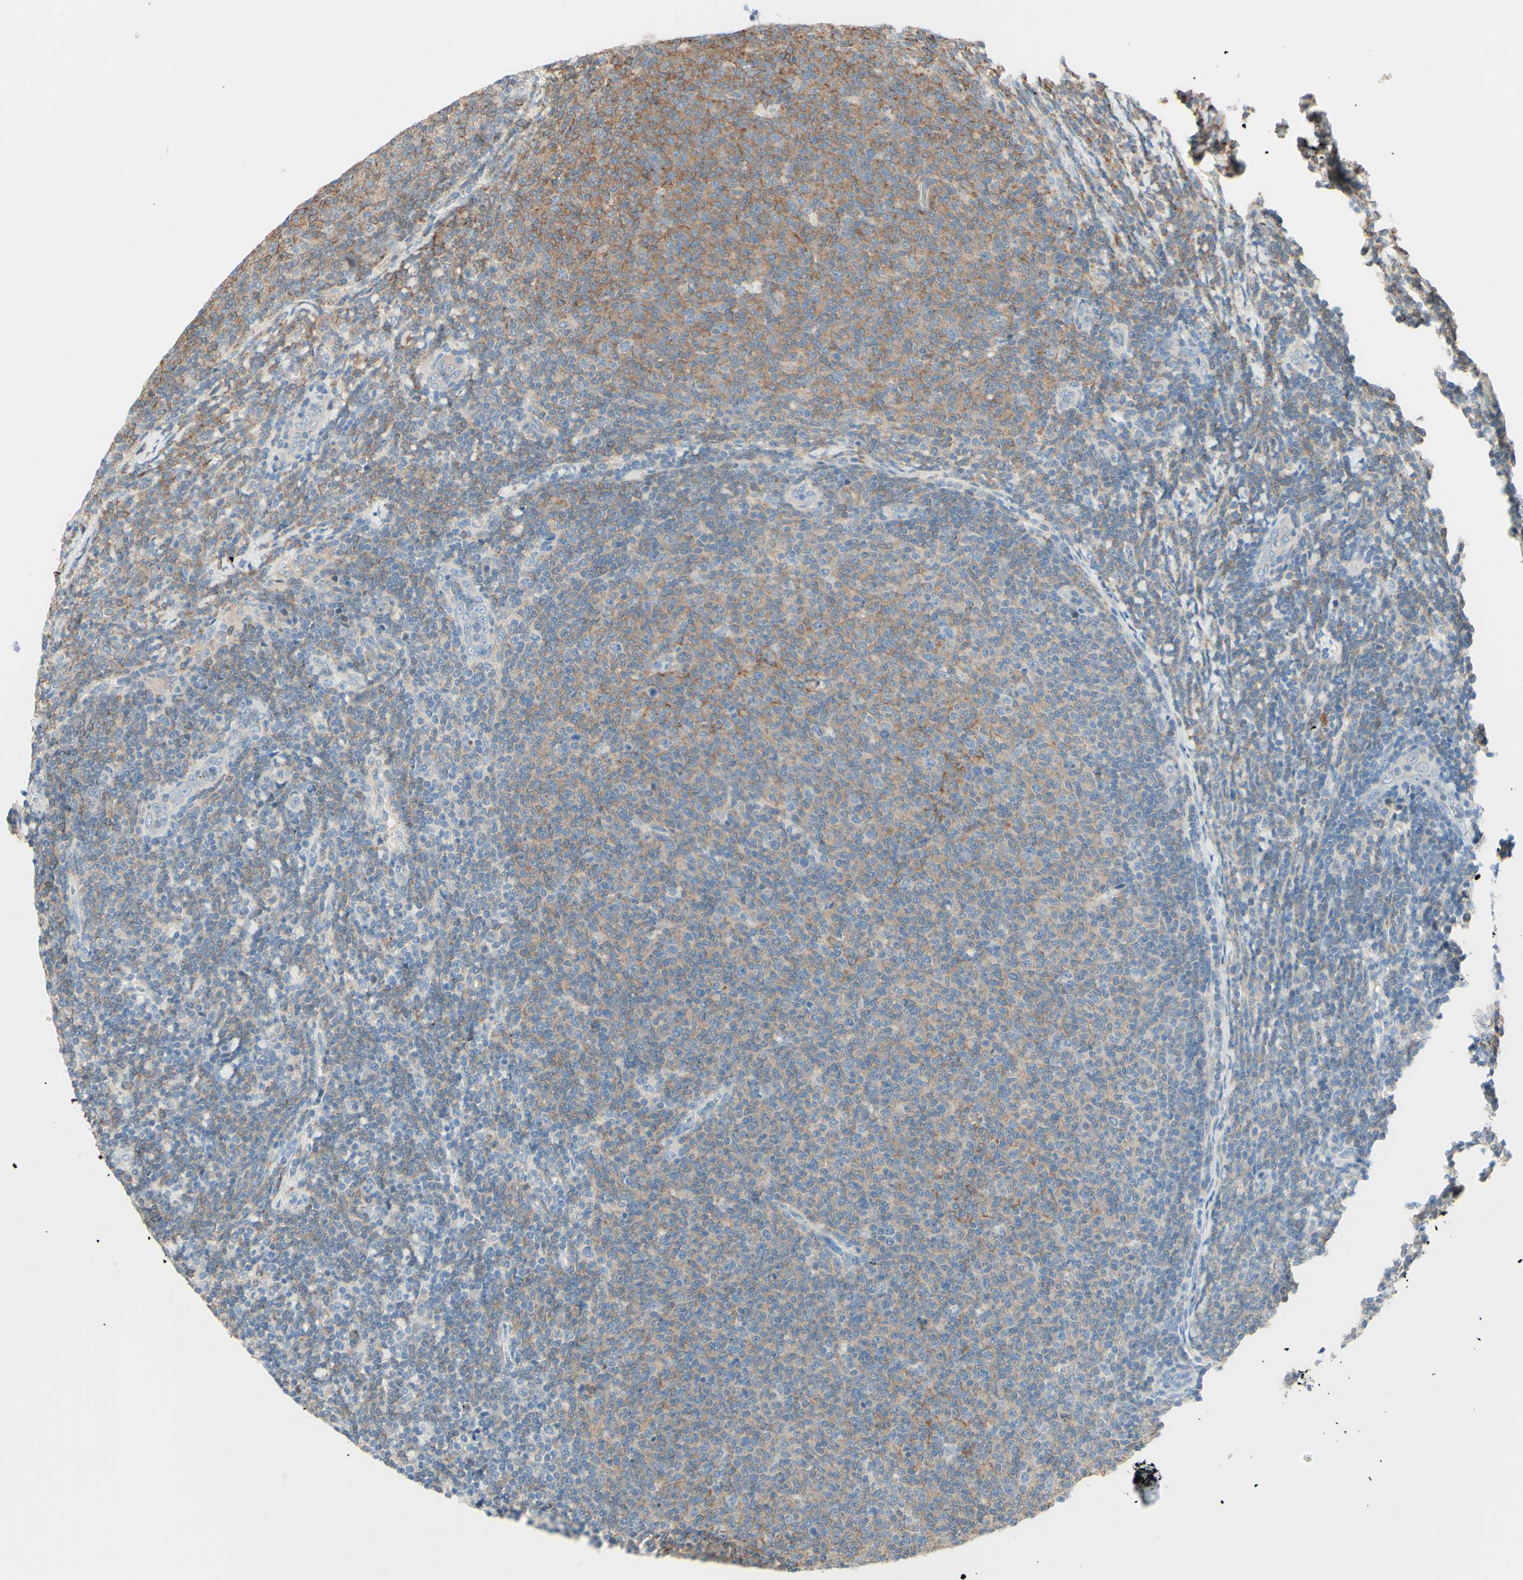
{"staining": {"intensity": "weak", "quantity": "25%-75%", "location": "cytoplasmic/membranous"}, "tissue": "lymphoma", "cell_type": "Tumor cells", "image_type": "cancer", "snomed": [{"axis": "morphology", "description": "Malignant lymphoma, non-Hodgkin's type, Low grade"}, {"axis": "topography", "description": "Lymph node"}], "caption": "Immunohistochemical staining of human lymphoma demonstrates low levels of weak cytoplasmic/membranous positivity in about 25%-75% of tumor cells. The staining was performed using DAB to visualize the protein expression in brown, while the nuclei were stained in blue with hematoxylin (Magnification: 20x).", "gene": "MTM1", "patient": {"sex": "male", "age": 66}}